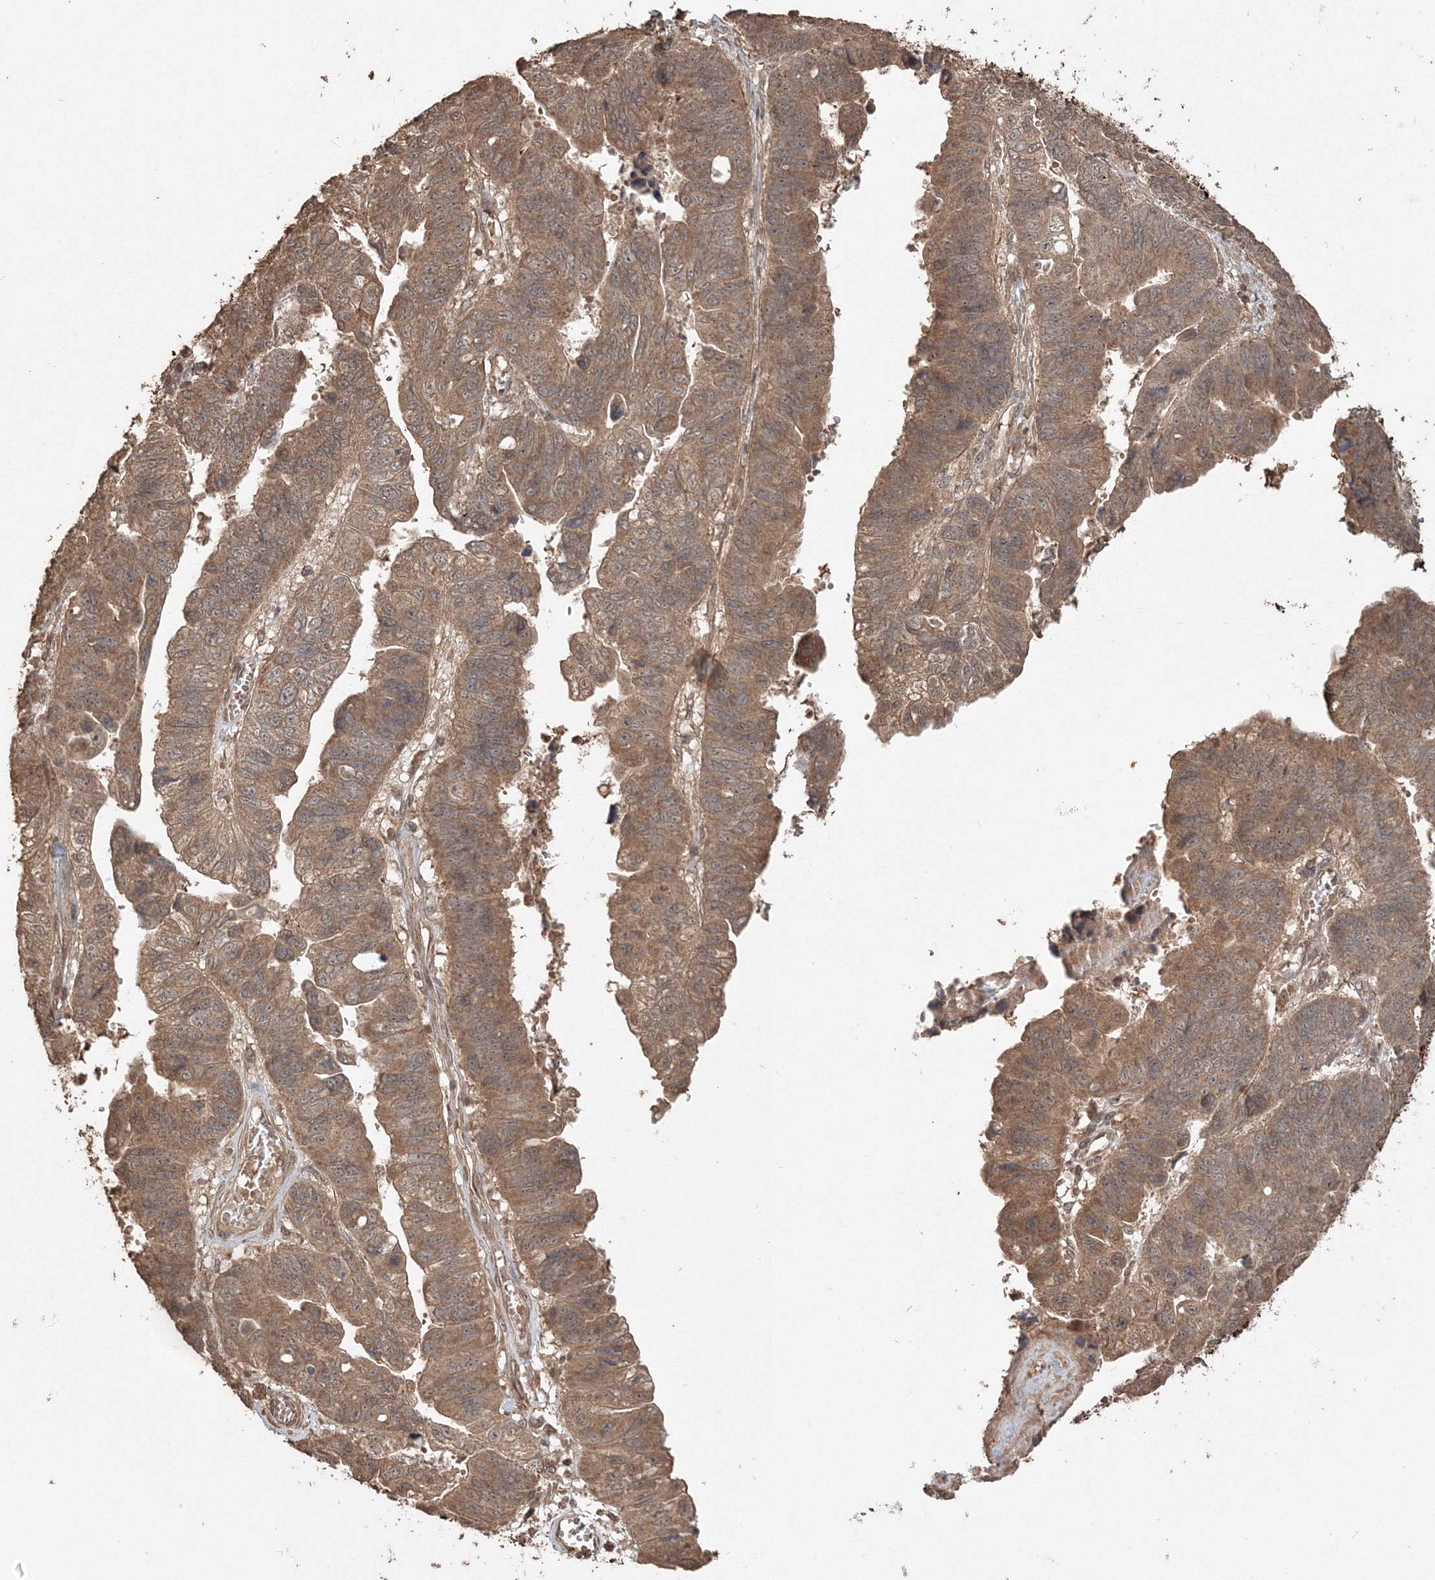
{"staining": {"intensity": "moderate", "quantity": ">75%", "location": "cytoplasmic/membranous"}, "tissue": "stomach cancer", "cell_type": "Tumor cells", "image_type": "cancer", "snomed": [{"axis": "morphology", "description": "Adenocarcinoma, NOS"}, {"axis": "topography", "description": "Stomach"}], "caption": "This histopathology image reveals immunohistochemistry staining of stomach cancer, with medium moderate cytoplasmic/membranous expression in about >75% of tumor cells.", "gene": "CCDC122", "patient": {"sex": "male", "age": 59}}